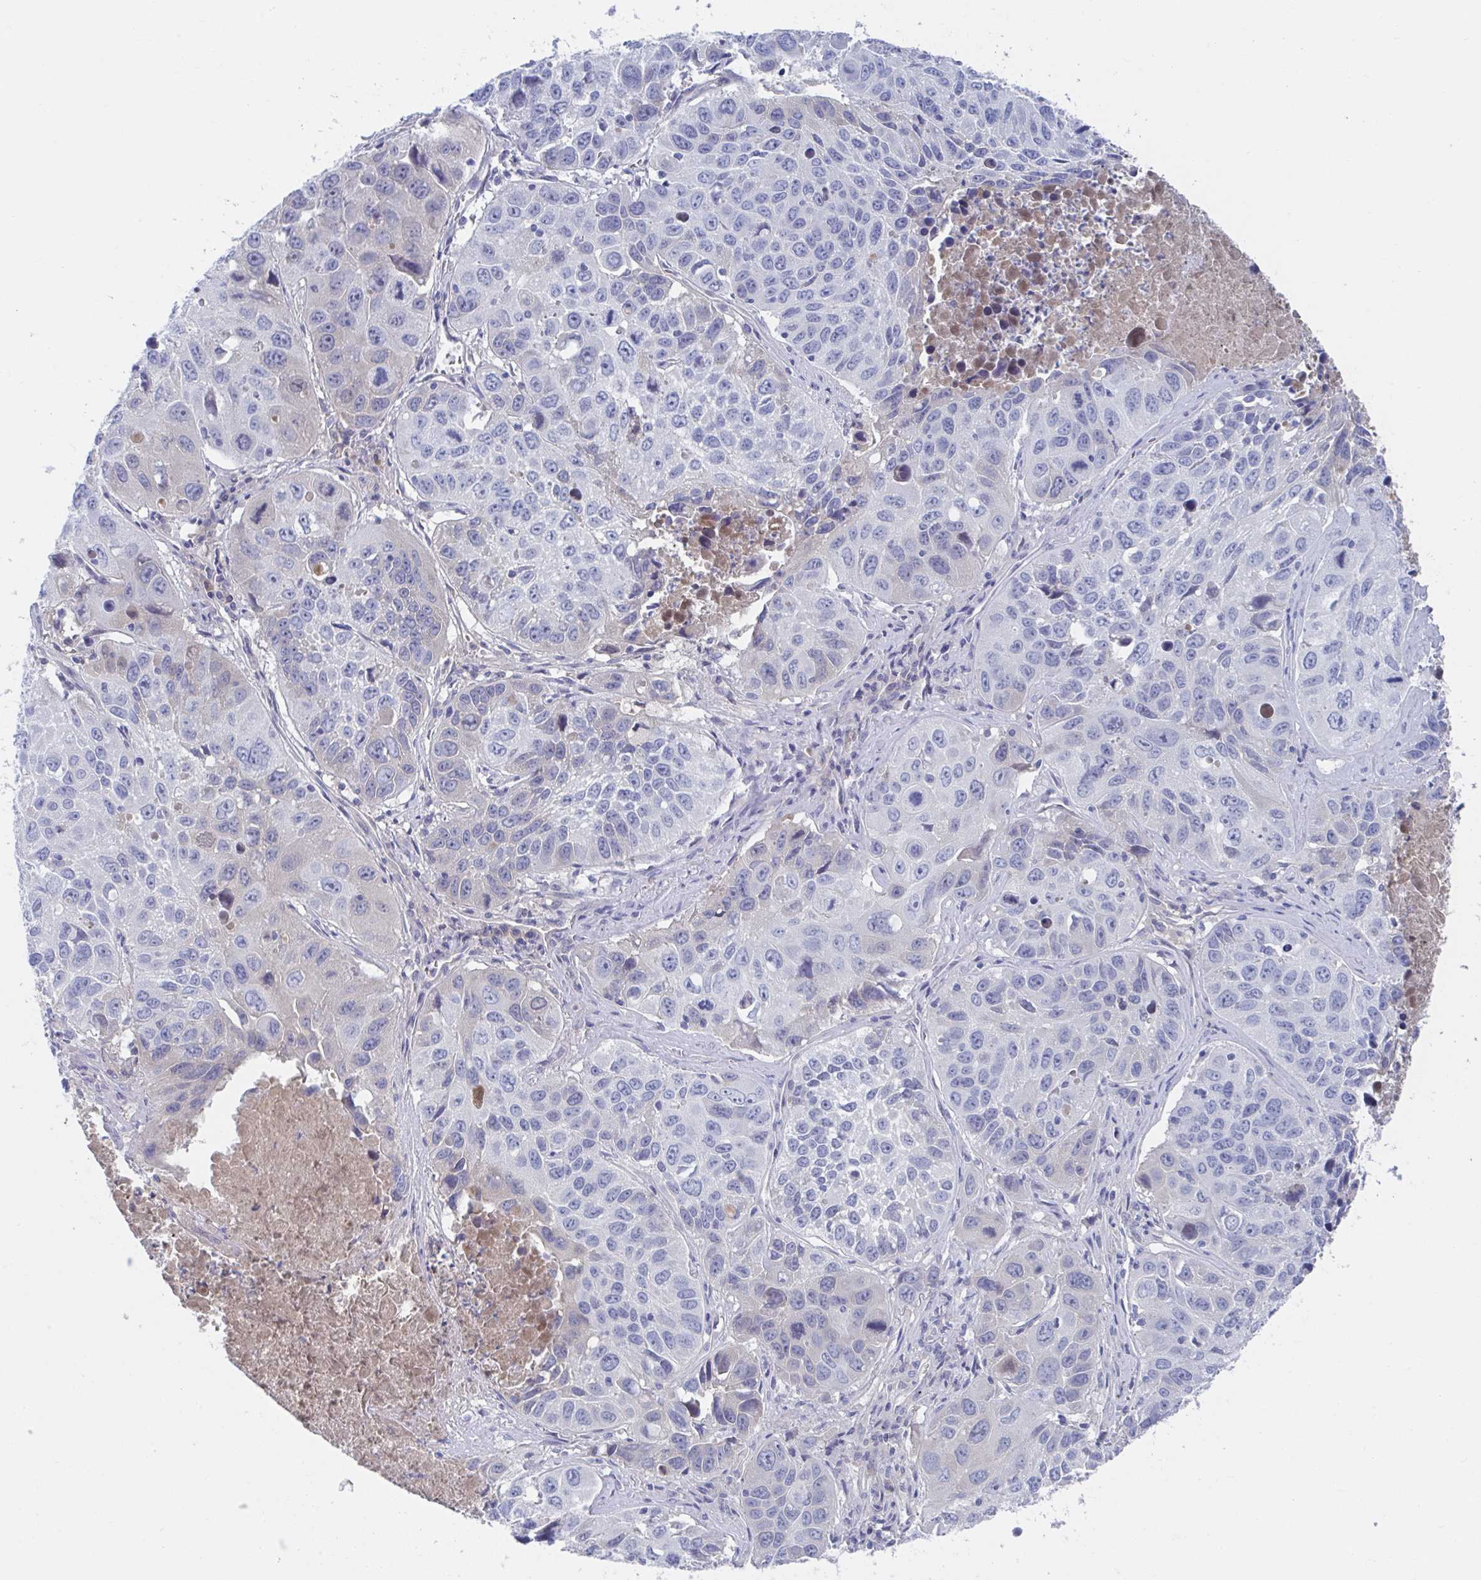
{"staining": {"intensity": "negative", "quantity": "none", "location": "none"}, "tissue": "lung cancer", "cell_type": "Tumor cells", "image_type": "cancer", "snomed": [{"axis": "morphology", "description": "Squamous cell carcinoma, NOS"}, {"axis": "topography", "description": "Lung"}], "caption": "Immunohistochemistry (IHC) photomicrograph of neoplastic tissue: human lung squamous cell carcinoma stained with DAB (3,3'-diaminobenzidine) demonstrates no significant protein positivity in tumor cells.", "gene": "TNFAIP6", "patient": {"sex": "female", "age": 61}}